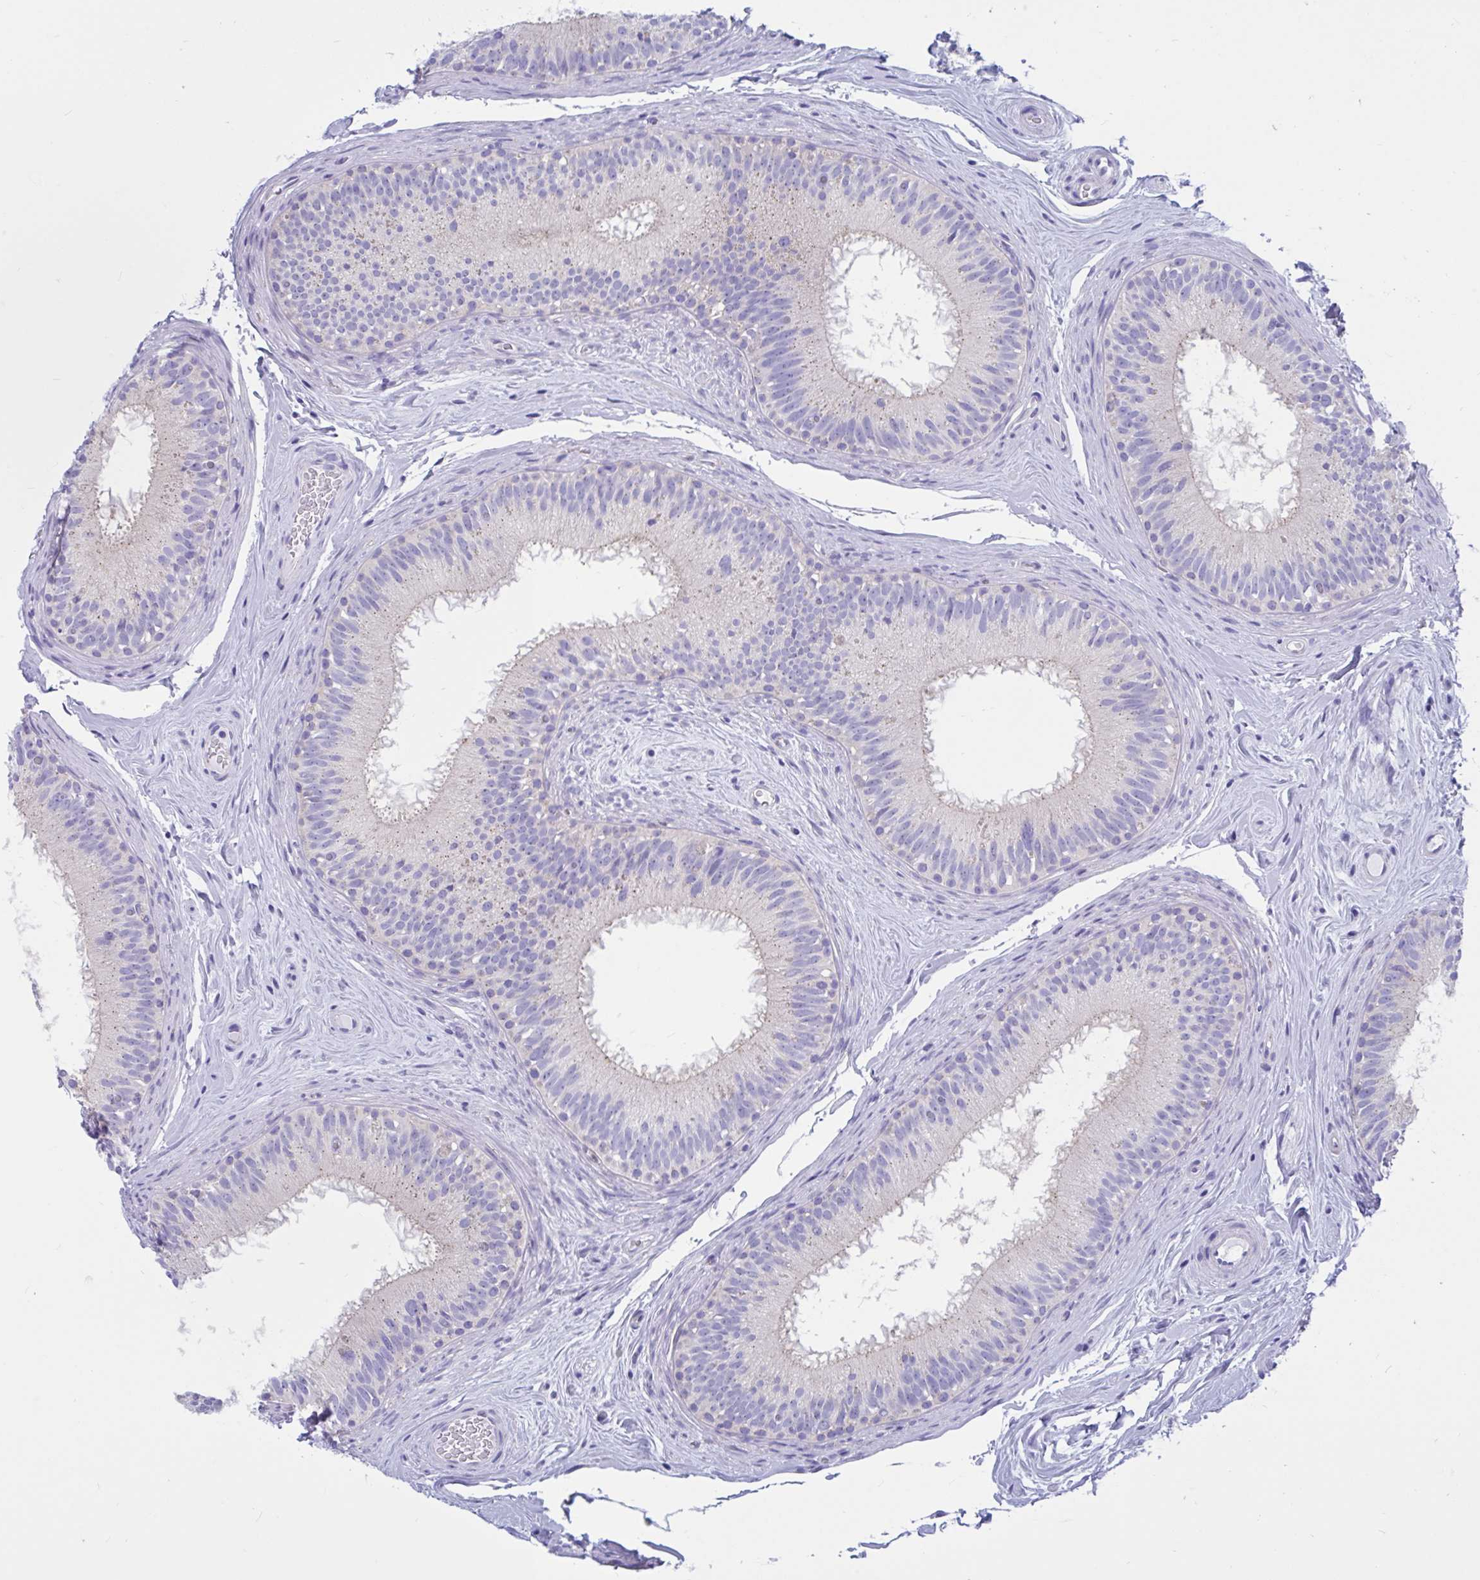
{"staining": {"intensity": "weak", "quantity": "25%-75%", "location": "cytoplasmic/membranous"}, "tissue": "epididymis", "cell_type": "Glandular cells", "image_type": "normal", "snomed": [{"axis": "morphology", "description": "Normal tissue, NOS"}, {"axis": "topography", "description": "Epididymis"}], "caption": "An image of human epididymis stained for a protein exhibits weak cytoplasmic/membranous brown staining in glandular cells. (DAB (3,3'-diaminobenzidine) IHC with brightfield microscopy, high magnification).", "gene": "RNASE3", "patient": {"sex": "male", "age": 44}}